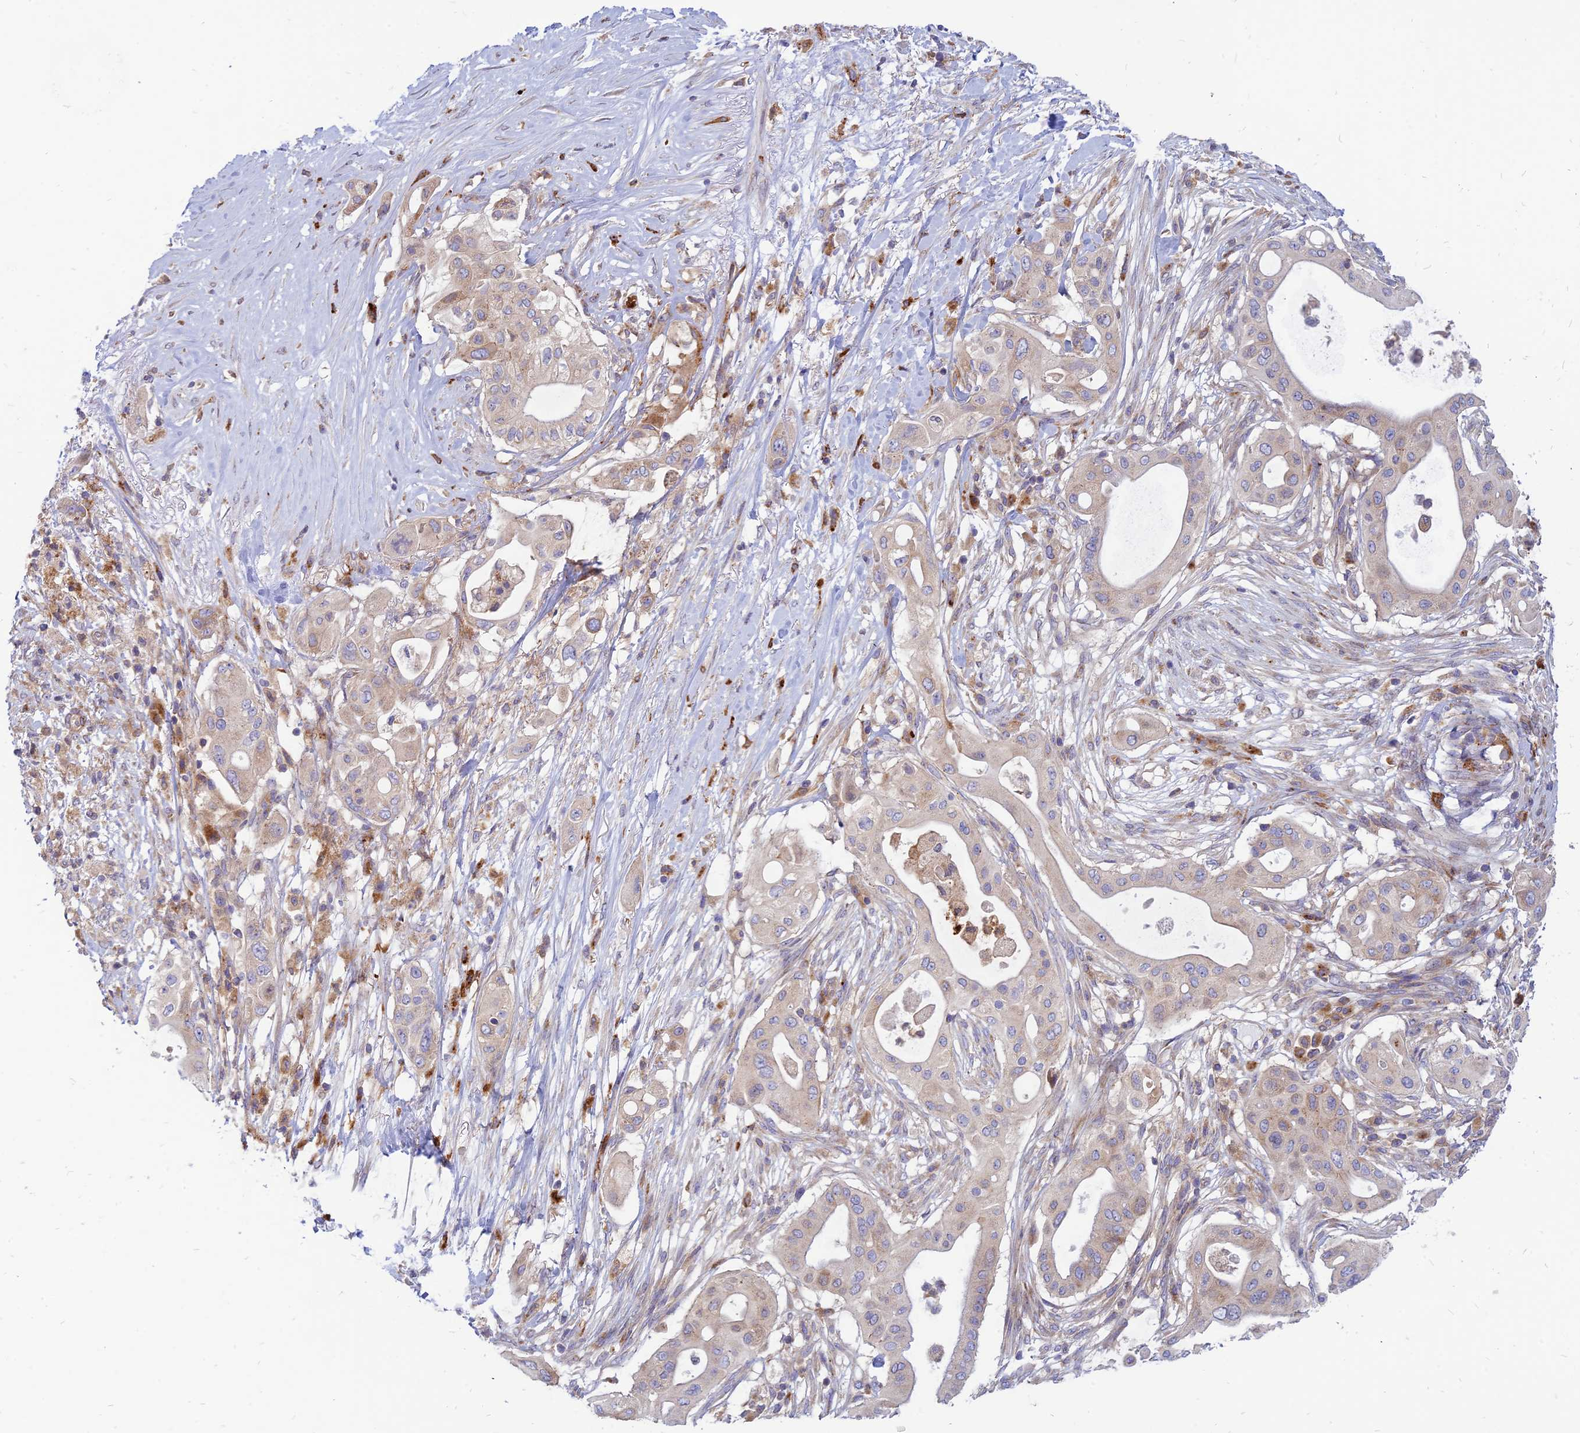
{"staining": {"intensity": "weak", "quantity": "25%-75%", "location": "cytoplasmic/membranous"}, "tissue": "pancreatic cancer", "cell_type": "Tumor cells", "image_type": "cancer", "snomed": [{"axis": "morphology", "description": "Adenocarcinoma, NOS"}, {"axis": "topography", "description": "Pancreas"}], "caption": "DAB immunohistochemical staining of pancreatic cancer (adenocarcinoma) displays weak cytoplasmic/membranous protein staining in approximately 25%-75% of tumor cells. Immunohistochemistry (ihc) stains the protein of interest in brown and the nuclei are stained blue.", "gene": "PHKA2", "patient": {"sex": "male", "age": 68}}